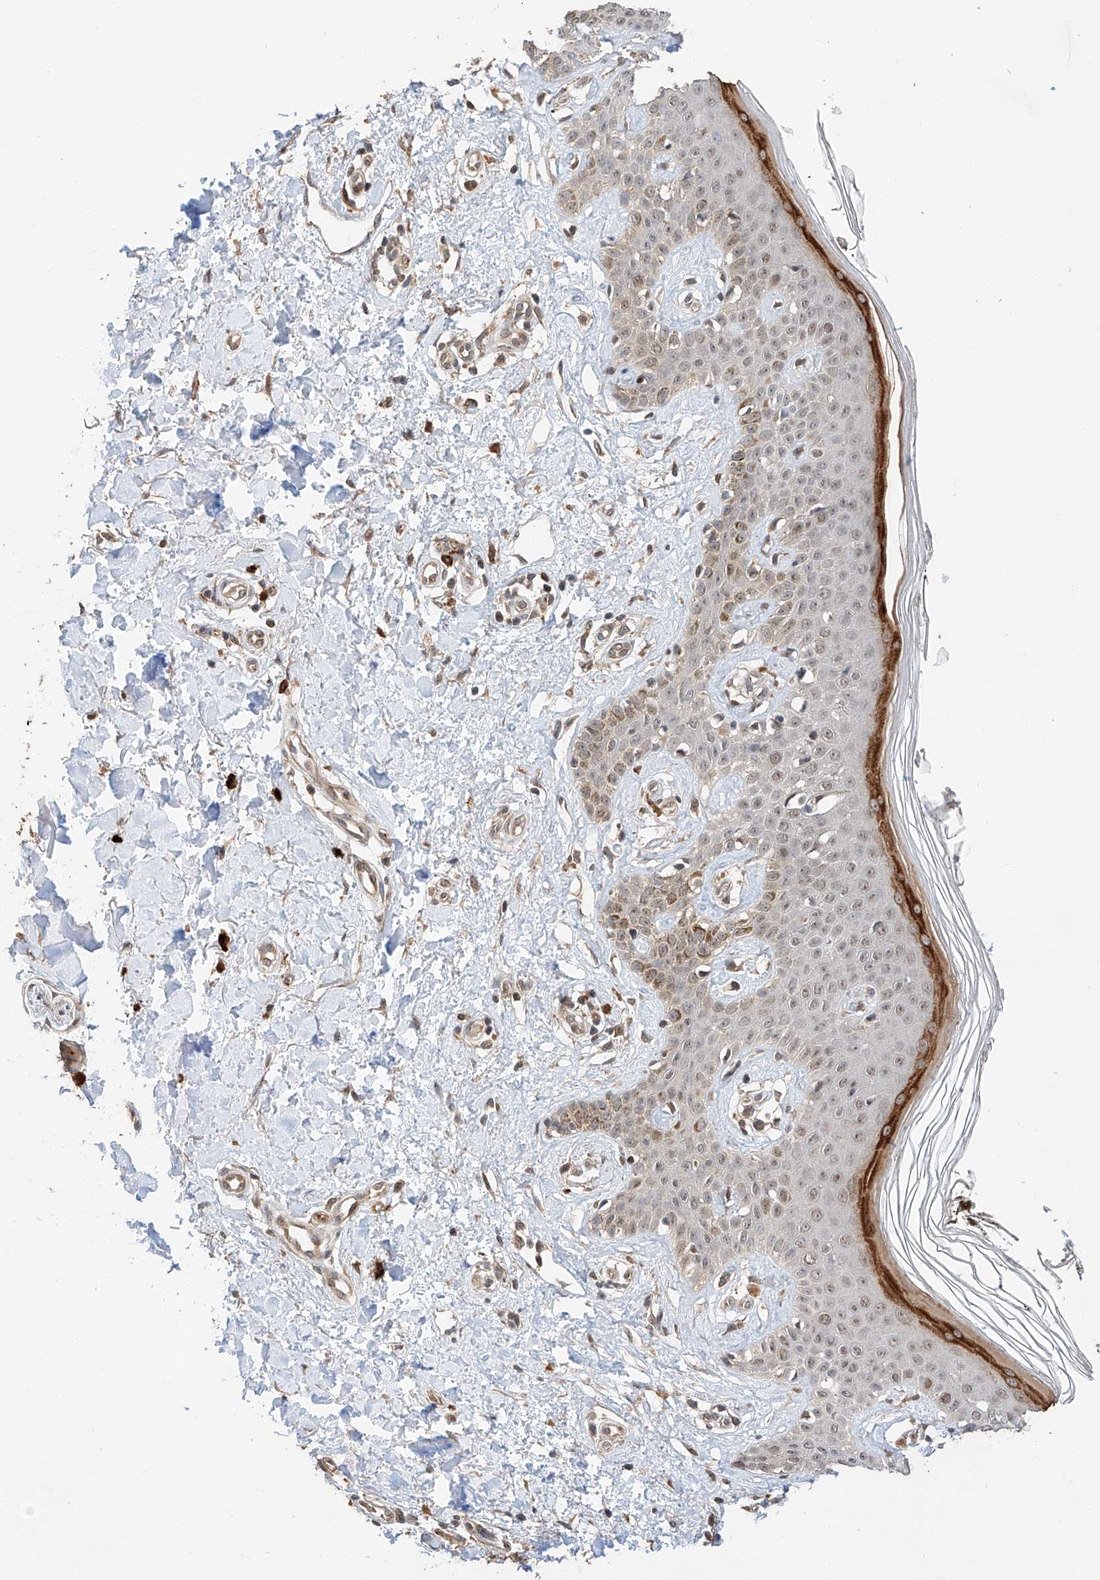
{"staining": {"intensity": "moderate", "quantity": ">75%", "location": "cytoplasmic/membranous,nuclear"}, "tissue": "skin", "cell_type": "Fibroblasts", "image_type": "normal", "snomed": [{"axis": "morphology", "description": "Normal tissue, NOS"}, {"axis": "topography", "description": "Skin"}], "caption": "A medium amount of moderate cytoplasmic/membranous,nuclear expression is appreciated in approximately >75% of fibroblasts in normal skin.", "gene": "RAB23", "patient": {"sex": "female", "age": 64}}